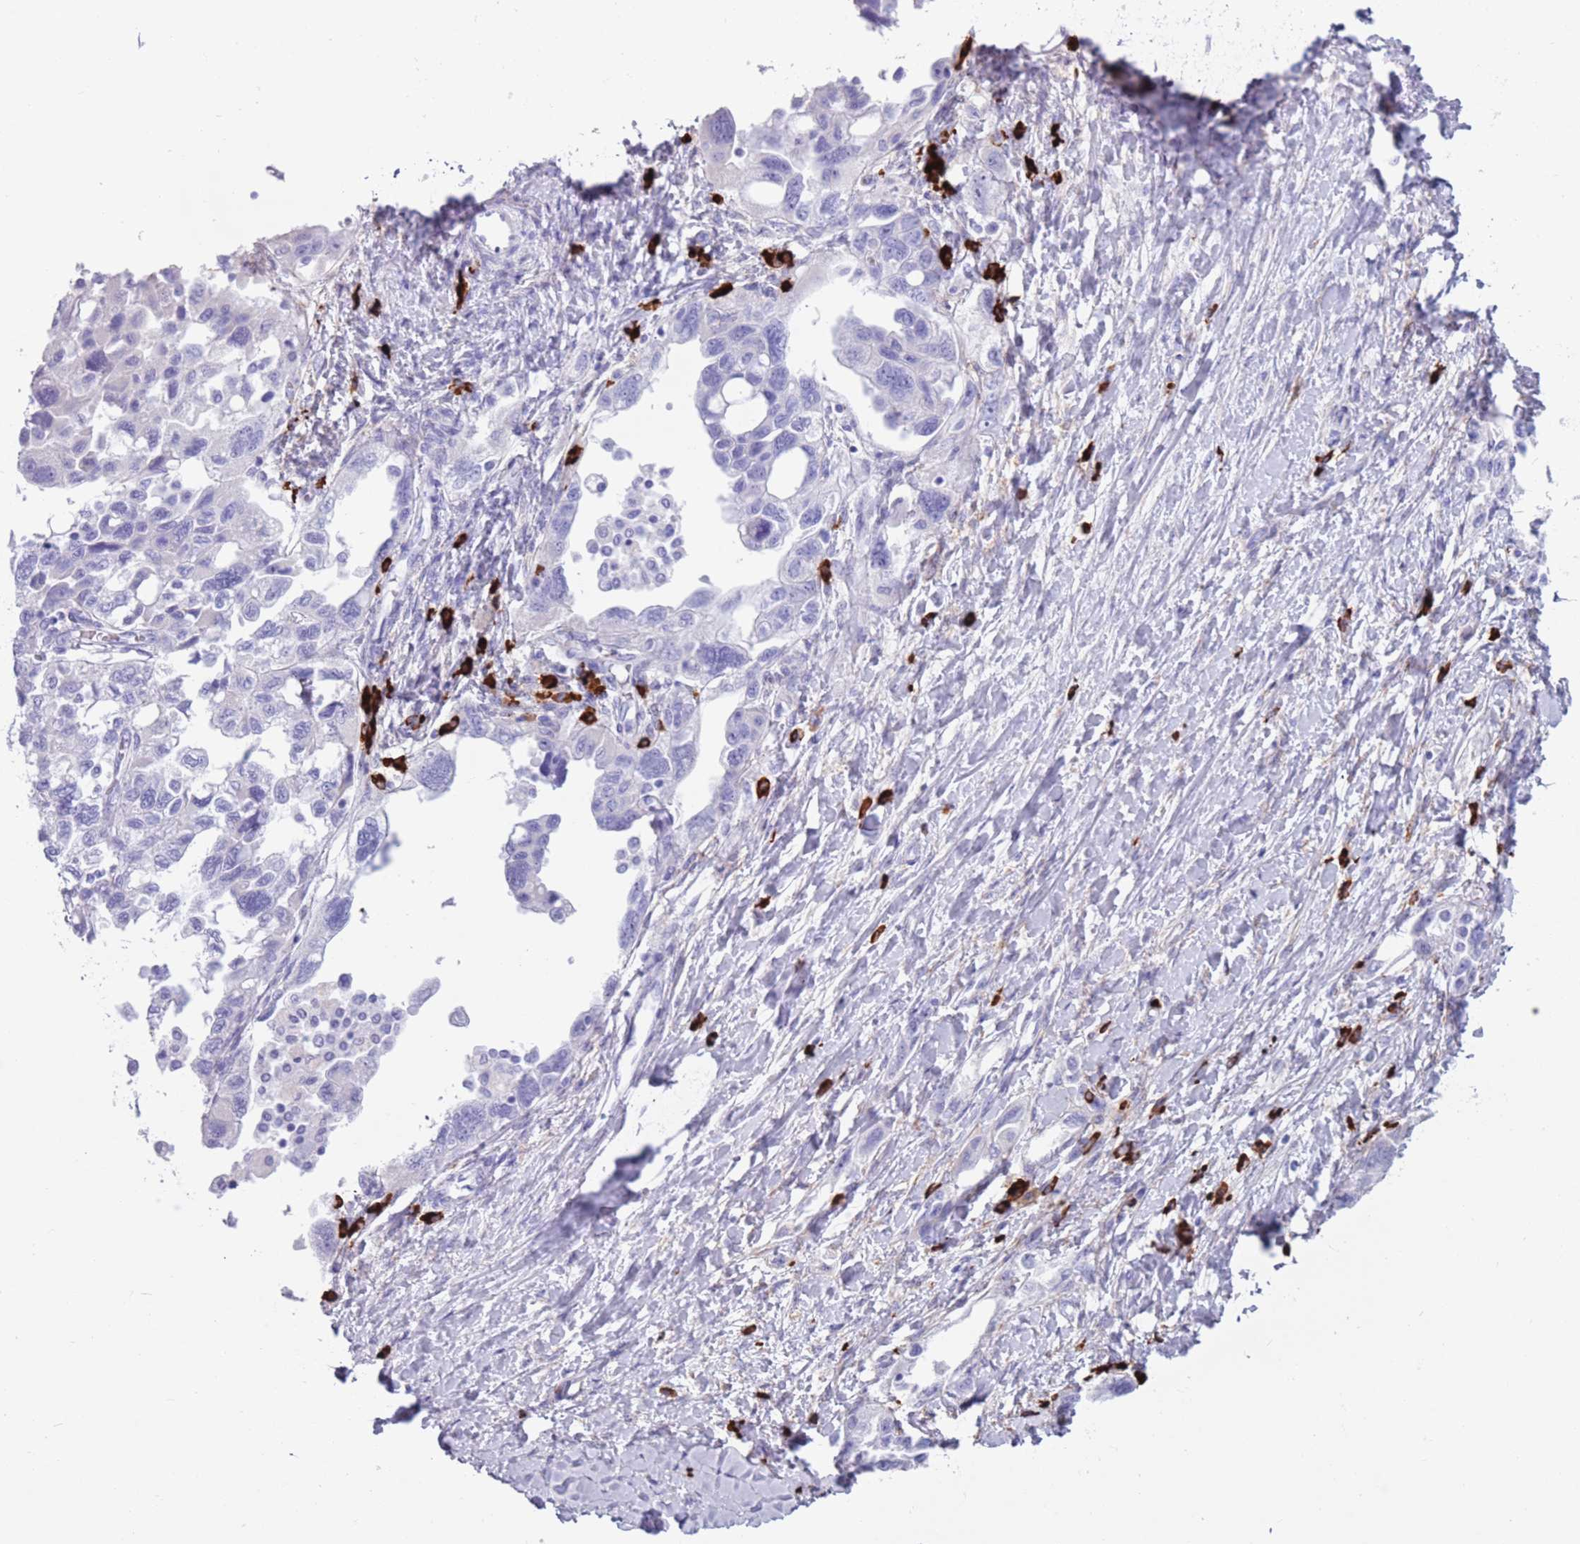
{"staining": {"intensity": "negative", "quantity": "none", "location": "none"}, "tissue": "ovarian cancer", "cell_type": "Tumor cells", "image_type": "cancer", "snomed": [{"axis": "morphology", "description": "Carcinoma, NOS"}, {"axis": "morphology", "description": "Cystadenocarcinoma, serous, NOS"}, {"axis": "topography", "description": "Ovary"}], "caption": "The micrograph displays no staining of tumor cells in ovarian carcinoma.", "gene": "LY6G5B", "patient": {"sex": "female", "age": 69}}